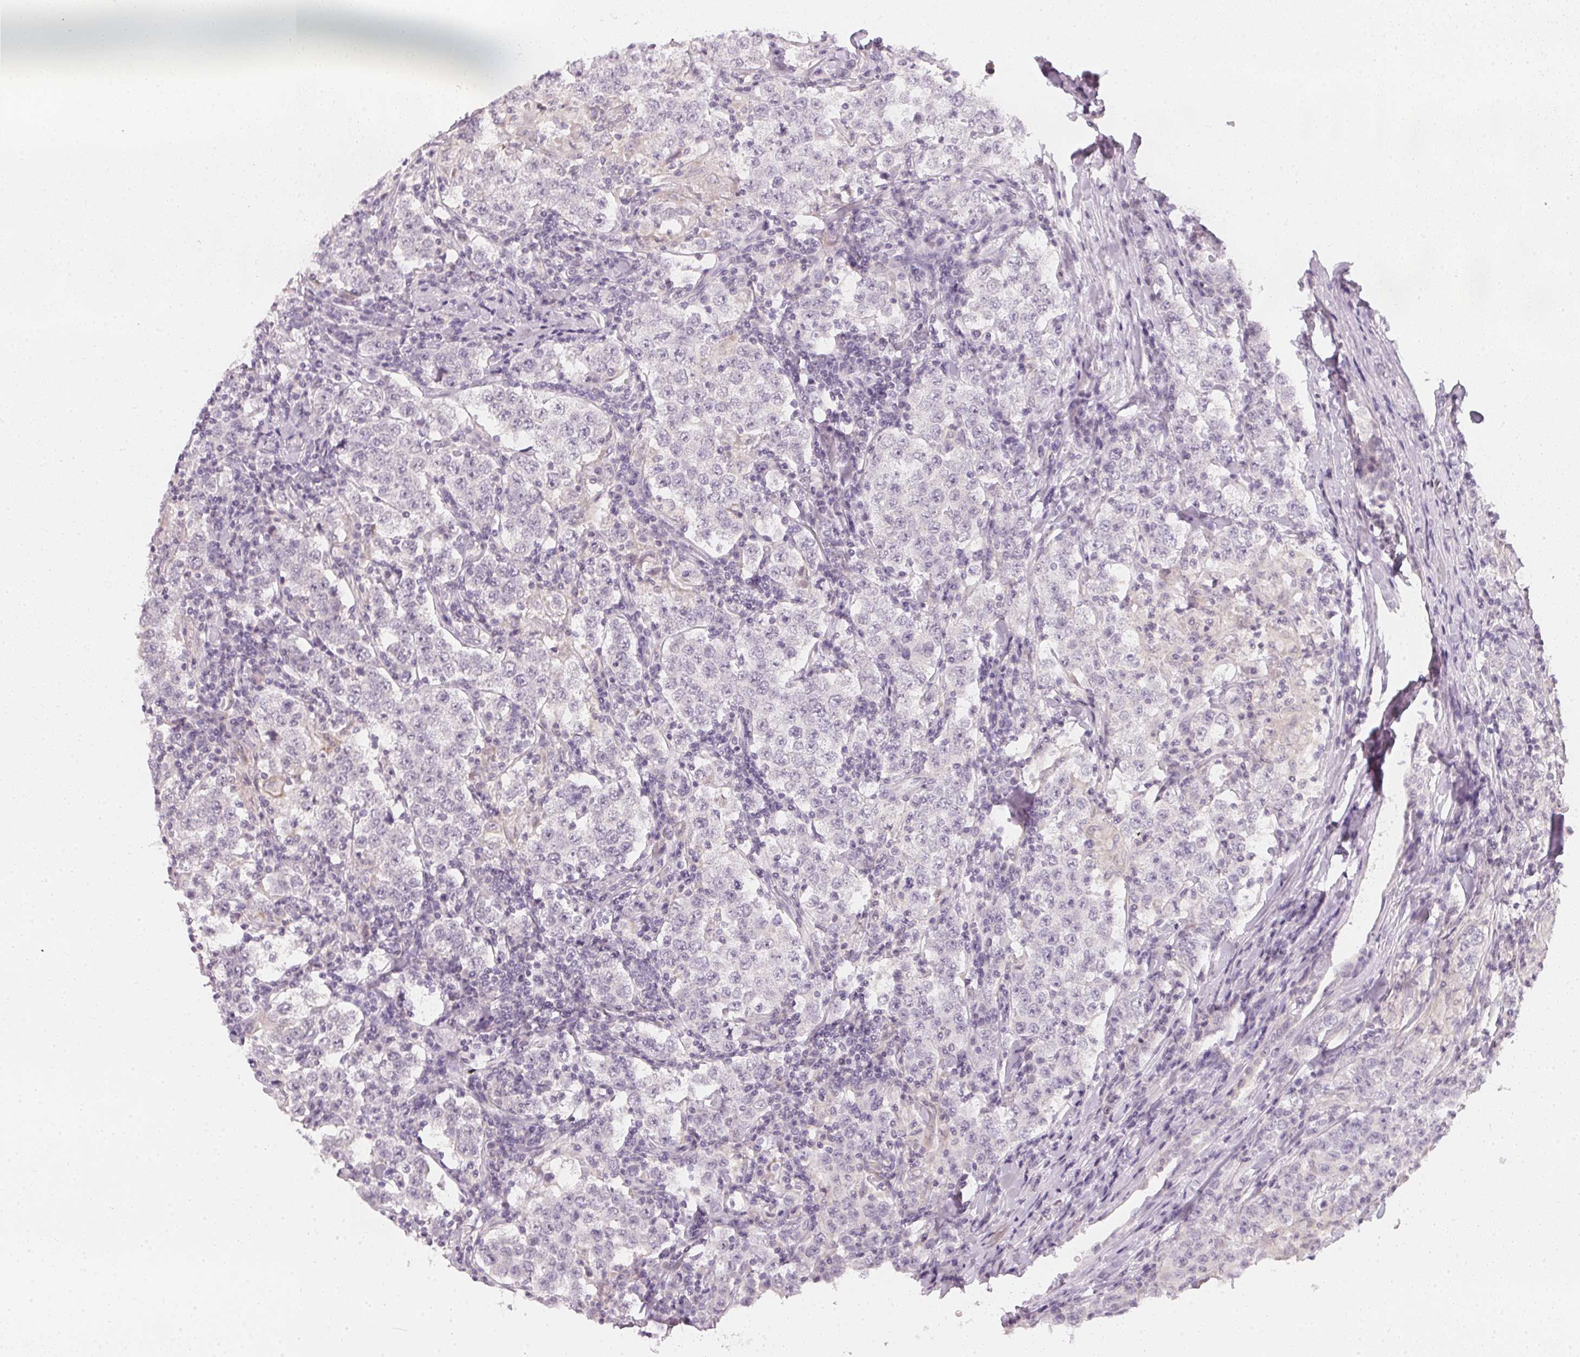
{"staining": {"intensity": "negative", "quantity": "none", "location": "none"}, "tissue": "testis cancer", "cell_type": "Tumor cells", "image_type": "cancer", "snomed": [{"axis": "morphology", "description": "Seminoma, NOS"}, {"axis": "morphology", "description": "Carcinoma, Embryonal, NOS"}, {"axis": "topography", "description": "Testis"}], "caption": "Testis cancer (seminoma) was stained to show a protein in brown. There is no significant staining in tumor cells.", "gene": "CFAP276", "patient": {"sex": "male", "age": 41}}